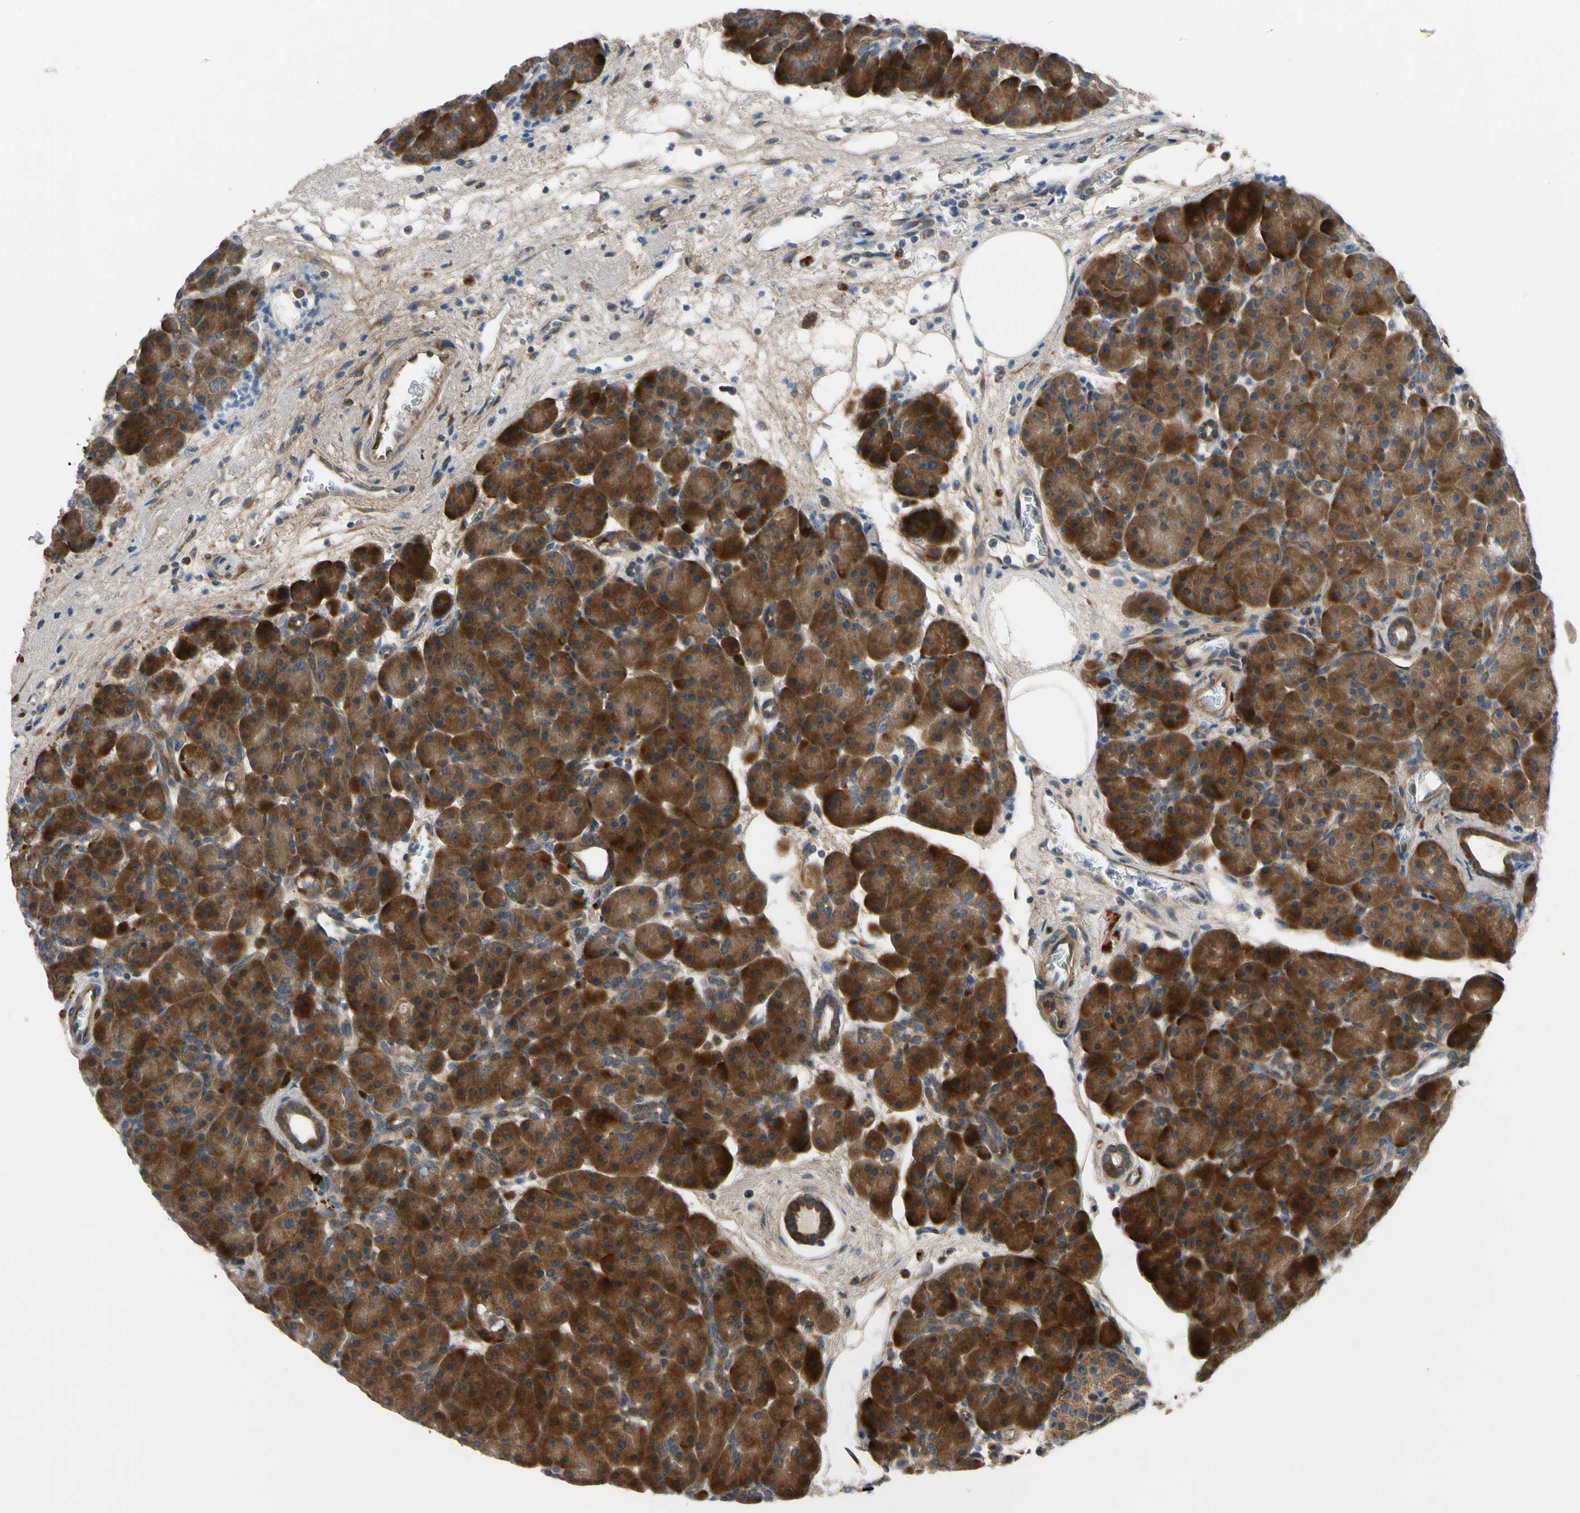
{"staining": {"intensity": "strong", "quantity": ">75%", "location": "cytoplasmic/membranous"}, "tissue": "pancreas", "cell_type": "Exocrine glandular cells", "image_type": "normal", "snomed": [{"axis": "morphology", "description": "Normal tissue, NOS"}, {"axis": "topography", "description": "Pancreas"}], "caption": "Immunohistochemical staining of benign pancreas reveals >75% levels of strong cytoplasmic/membranous protein positivity in about >75% of exocrine glandular cells.", "gene": "MST1R", "patient": {"sex": "male", "age": 66}}